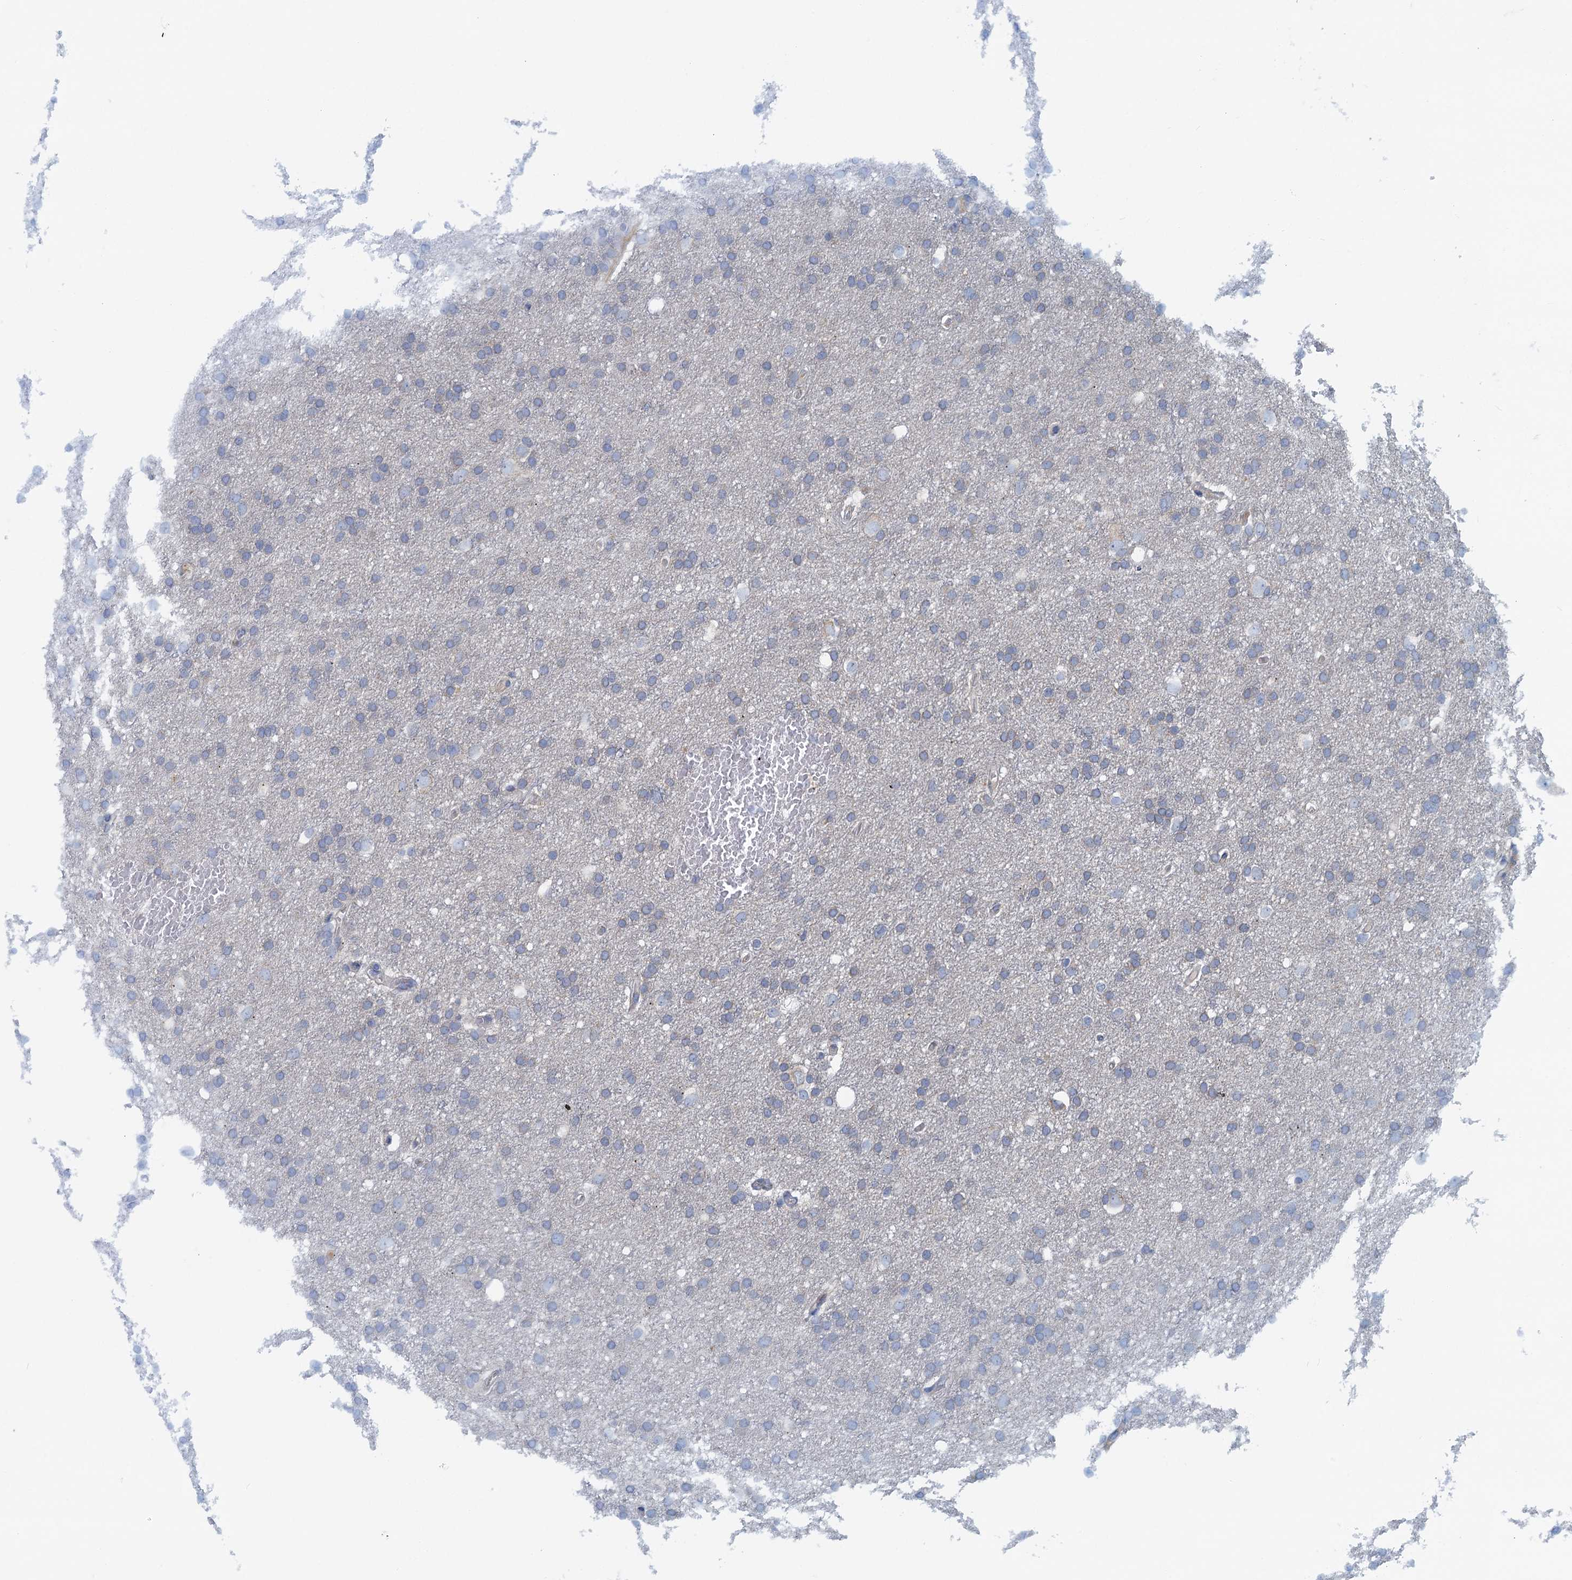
{"staining": {"intensity": "negative", "quantity": "none", "location": "none"}, "tissue": "glioma", "cell_type": "Tumor cells", "image_type": "cancer", "snomed": [{"axis": "morphology", "description": "Glioma, malignant, High grade"}, {"axis": "topography", "description": "Cerebral cortex"}], "caption": "This photomicrograph is of glioma stained with immunohistochemistry (IHC) to label a protein in brown with the nuclei are counter-stained blue. There is no staining in tumor cells. Brightfield microscopy of immunohistochemistry stained with DAB (brown) and hematoxylin (blue), captured at high magnification.", "gene": "MYDGF", "patient": {"sex": "female", "age": 36}}